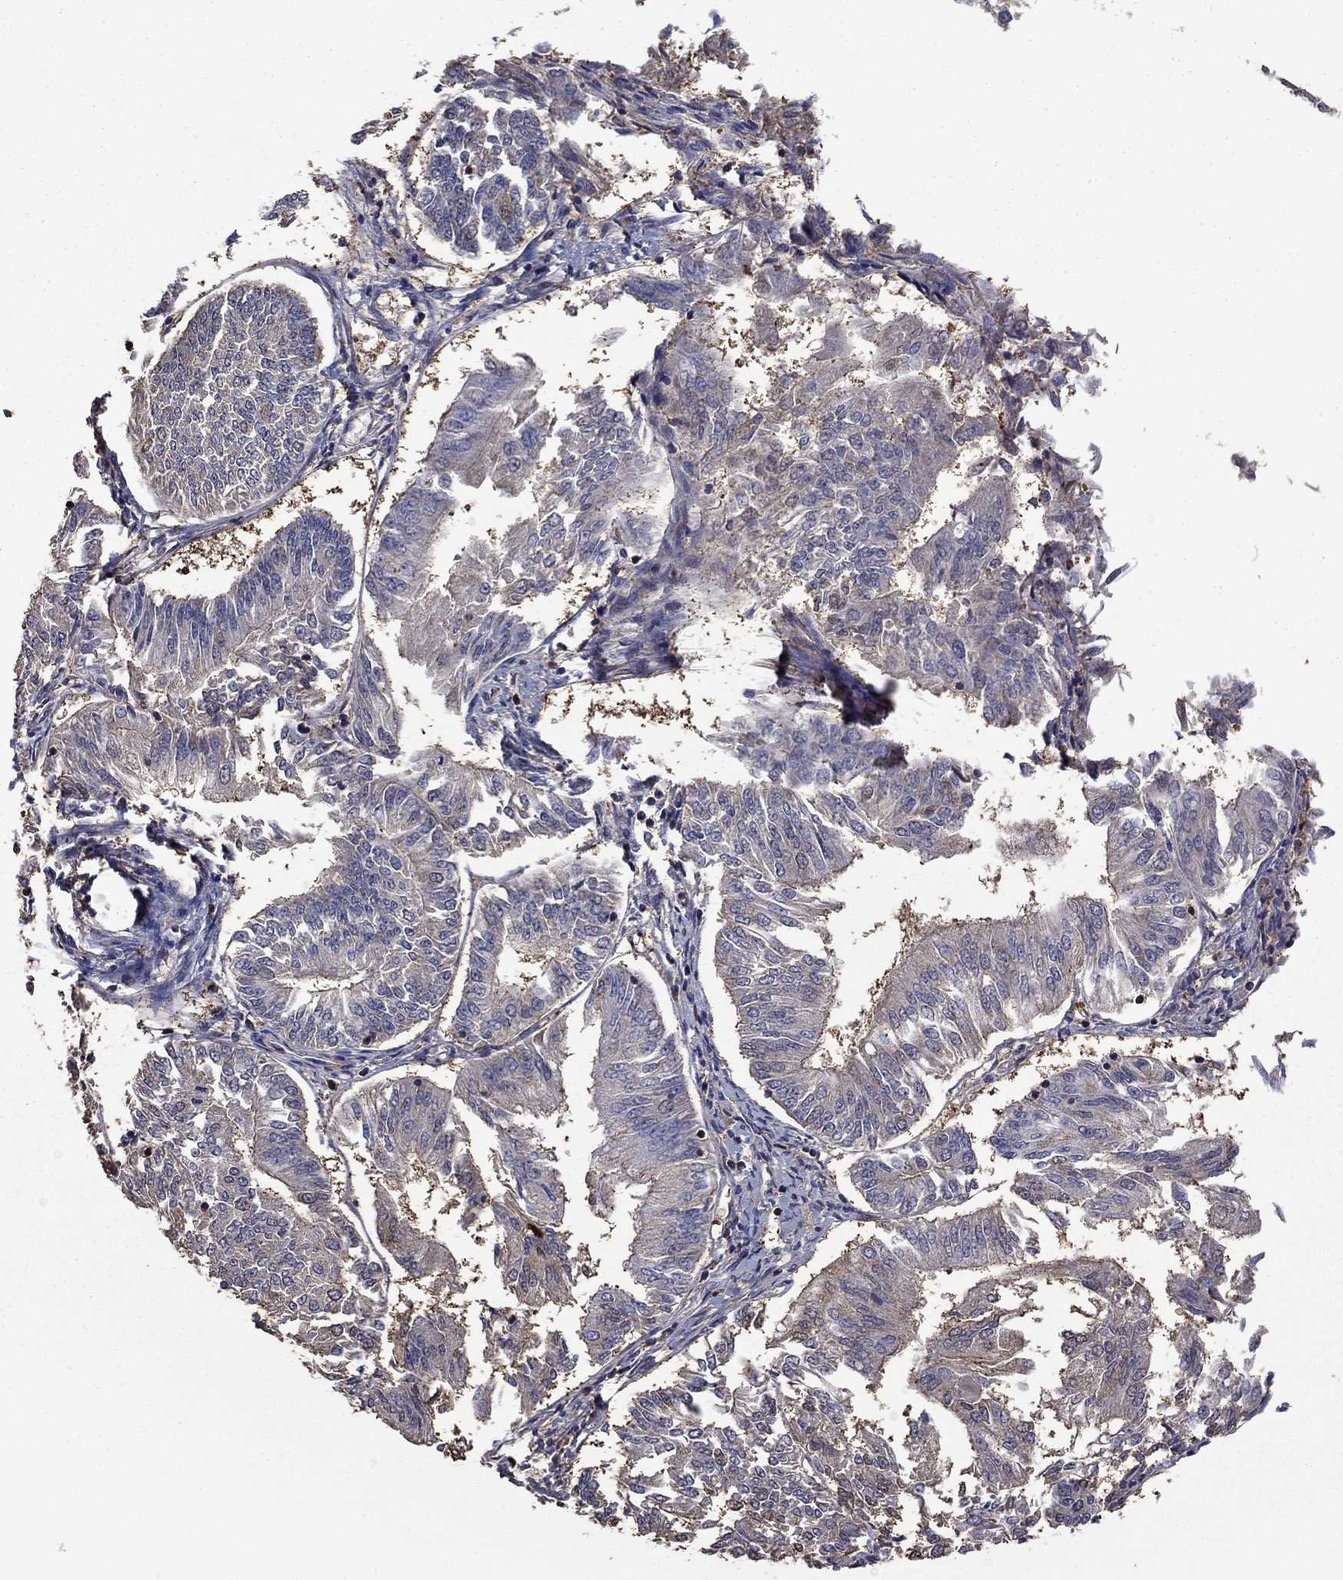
{"staining": {"intensity": "negative", "quantity": "none", "location": "none"}, "tissue": "endometrial cancer", "cell_type": "Tumor cells", "image_type": "cancer", "snomed": [{"axis": "morphology", "description": "Adenocarcinoma, NOS"}, {"axis": "topography", "description": "Endometrium"}], "caption": "High power microscopy micrograph of an IHC micrograph of adenocarcinoma (endometrial), revealing no significant expression in tumor cells.", "gene": "DVL1", "patient": {"sex": "female", "age": 58}}